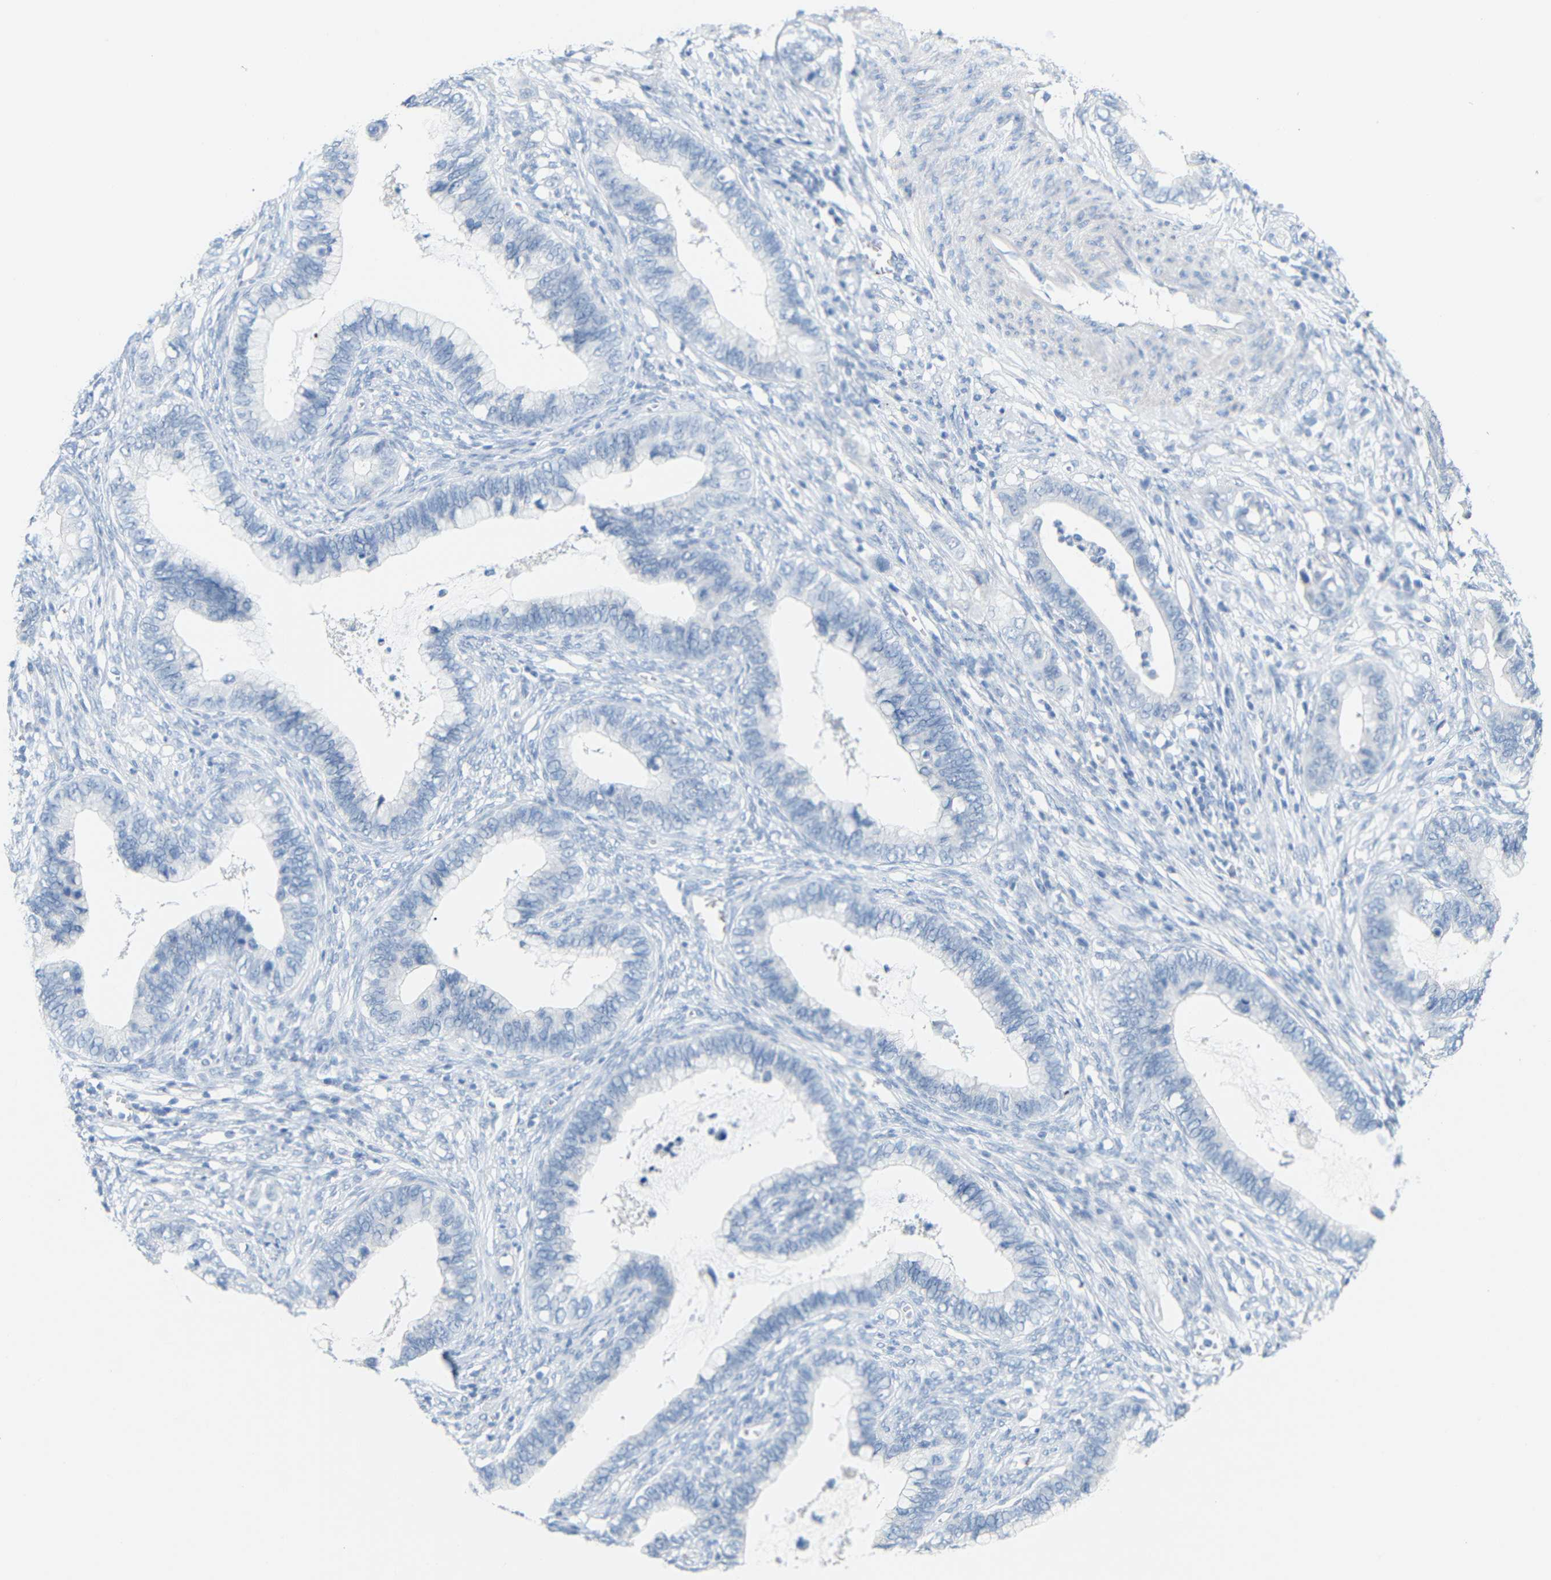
{"staining": {"intensity": "negative", "quantity": "none", "location": "none"}, "tissue": "cervical cancer", "cell_type": "Tumor cells", "image_type": "cancer", "snomed": [{"axis": "morphology", "description": "Adenocarcinoma, NOS"}, {"axis": "topography", "description": "Cervix"}], "caption": "Human cervical adenocarcinoma stained for a protein using IHC demonstrates no expression in tumor cells.", "gene": "OPN1SW", "patient": {"sex": "female", "age": 44}}